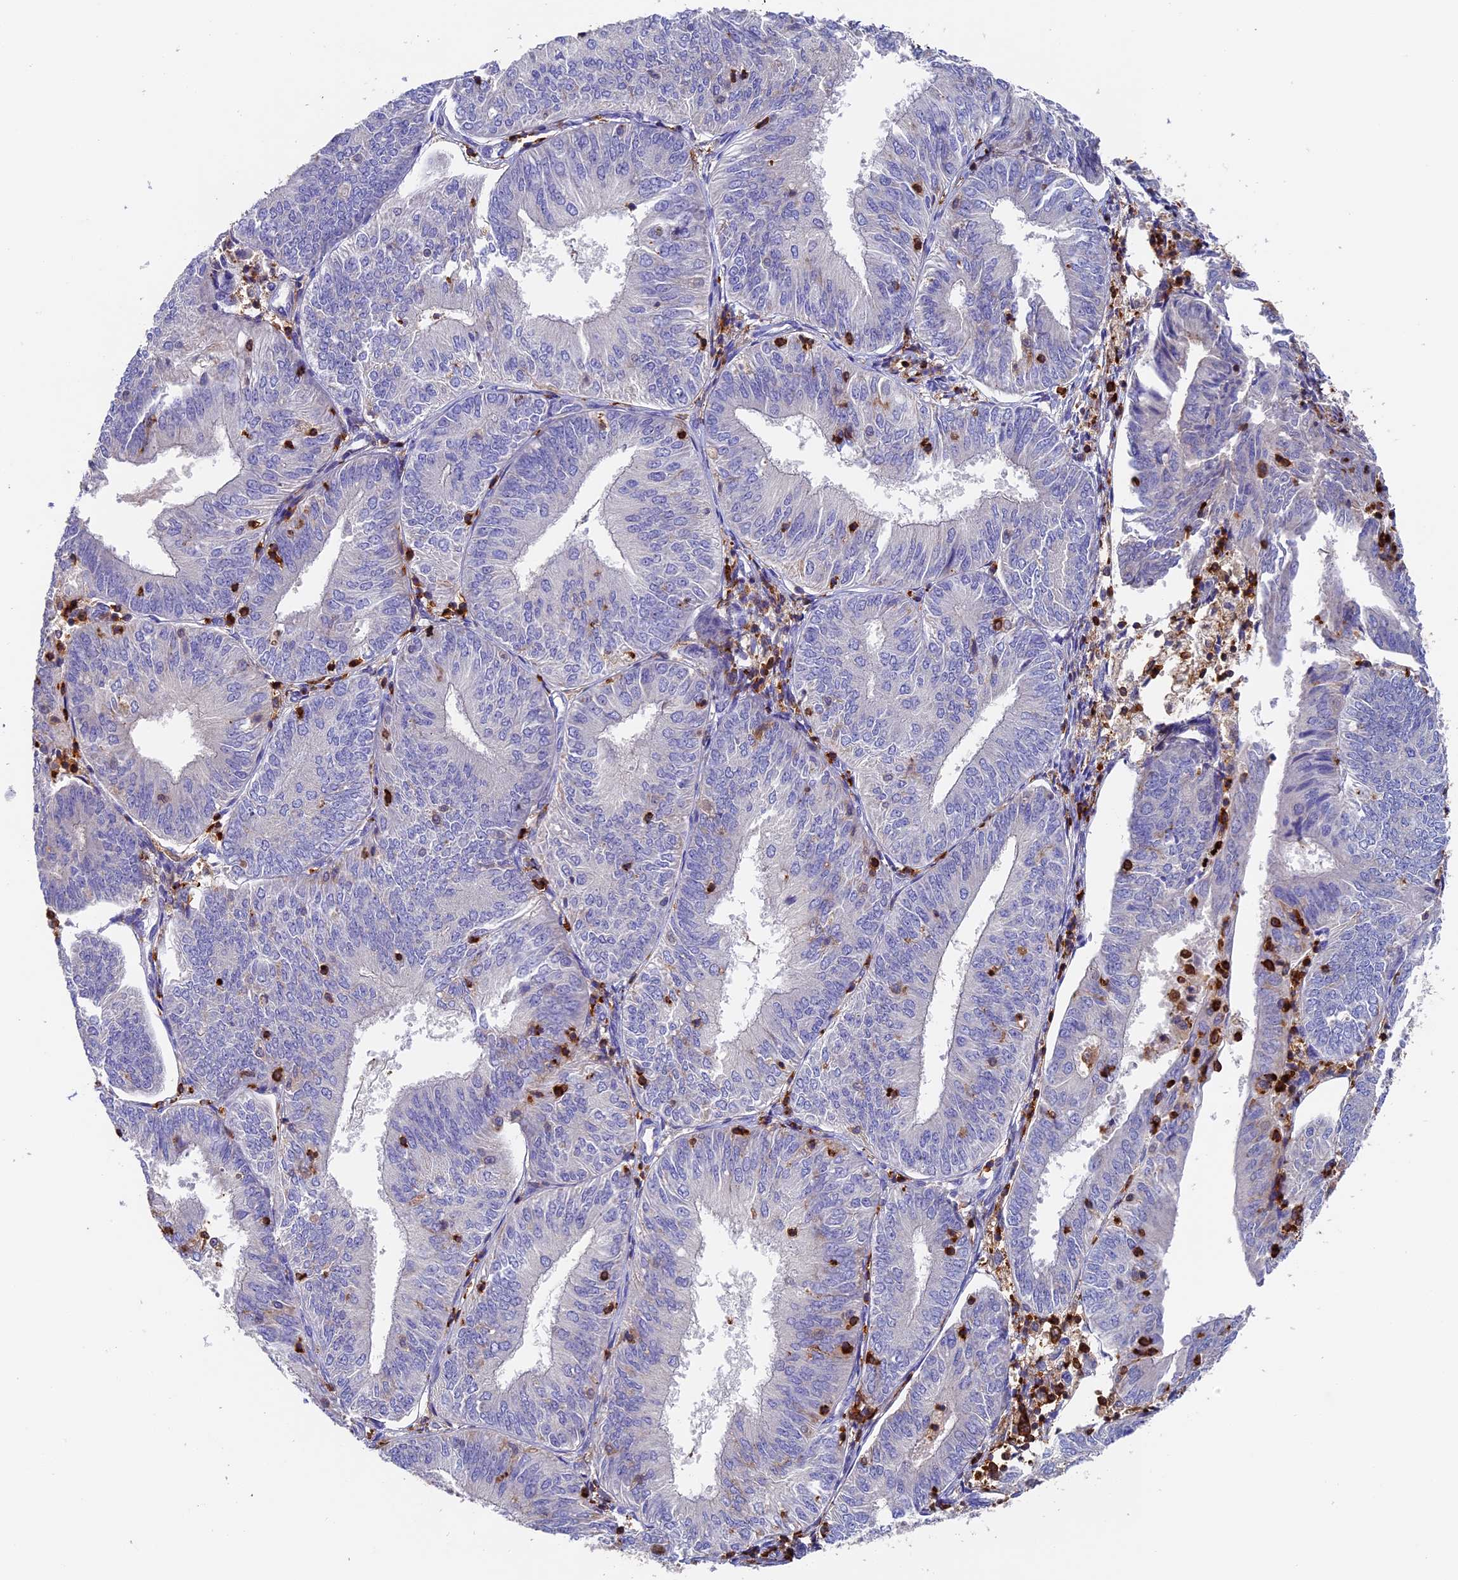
{"staining": {"intensity": "negative", "quantity": "none", "location": "none"}, "tissue": "endometrial cancer", "cell_type": "Tumor cells", "image_type": "cancer", "snomed": [{"axis": "morphology", "description": "Adenocarcinoma, NOS"}, {"axis": "topography", "description": "Endometrium"}], "caption": "Image shows no significant protein staining in tumor cells of endometrial adenocarcinoma.", "gene": "ADAT1", "patient": {"sex": "female", "age": 58}}